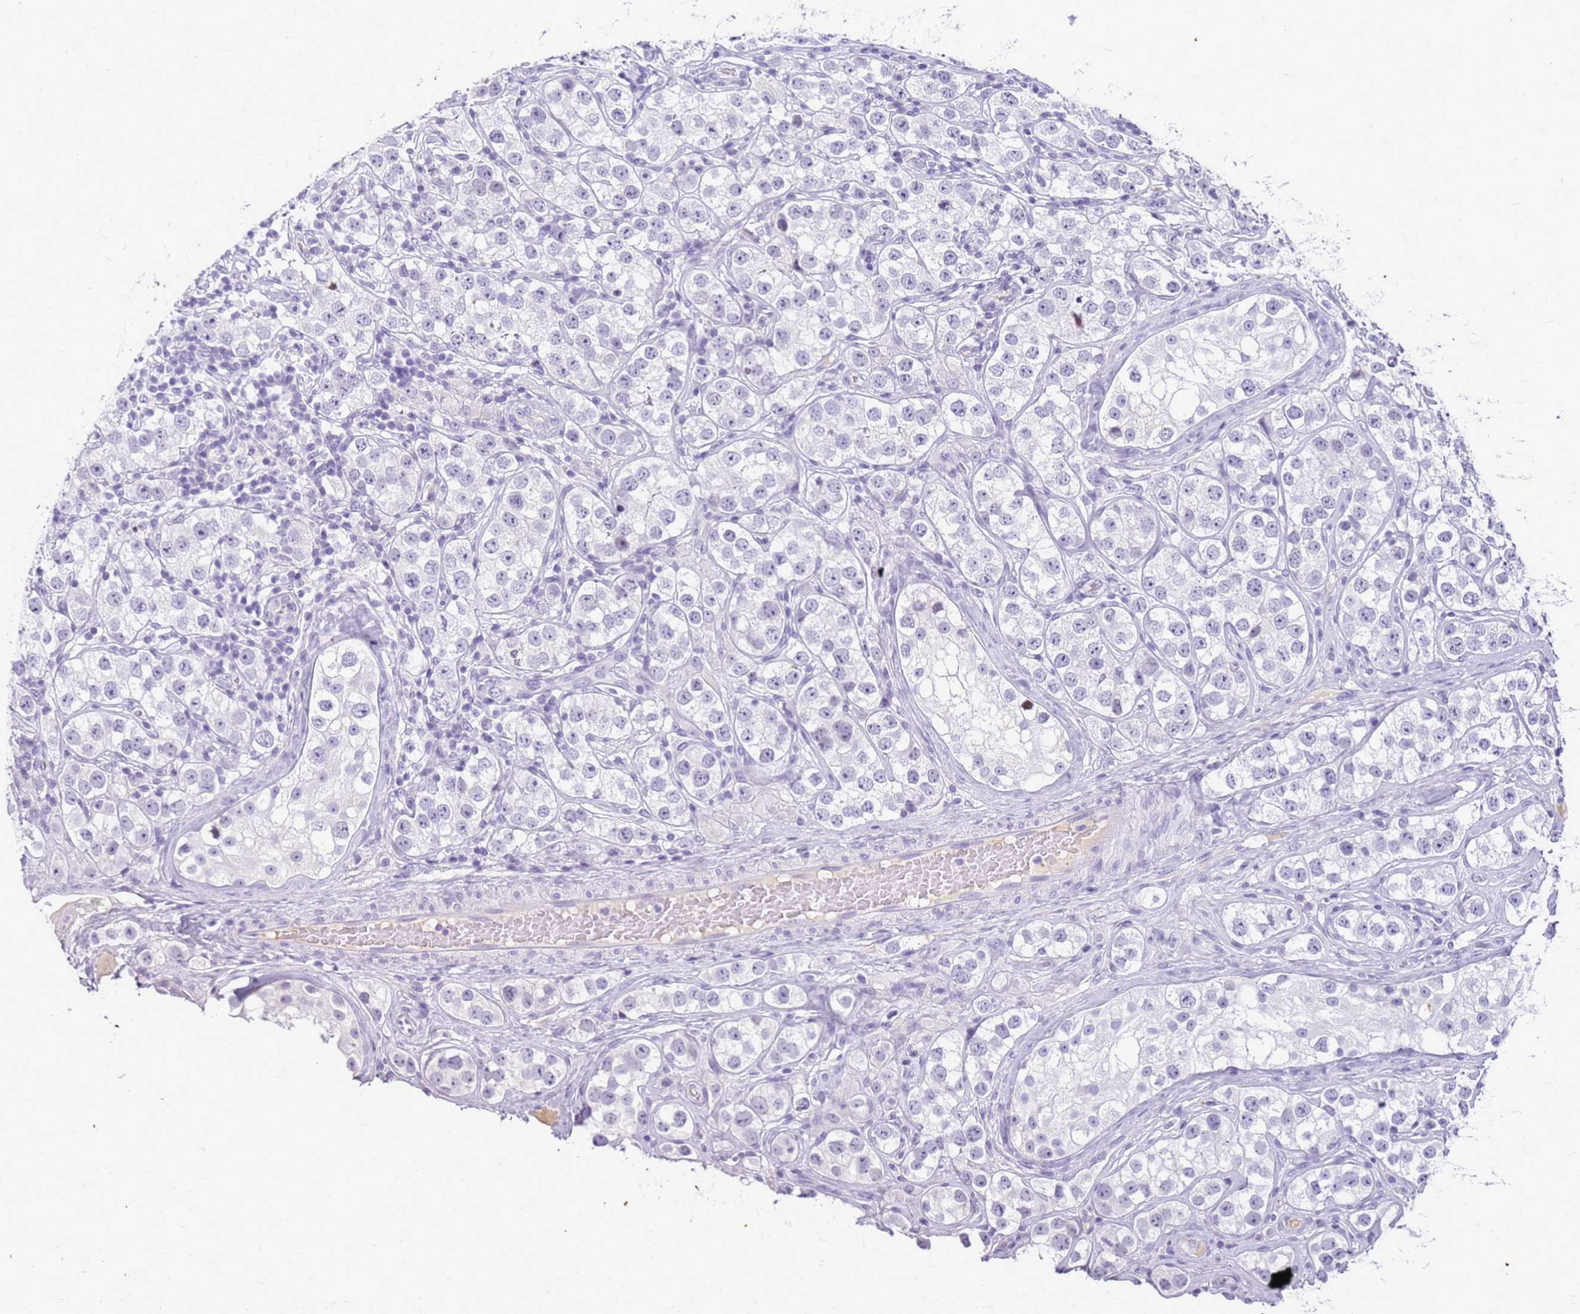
{"staining": {"intensity": "negative", "quantity": "none", "location": "none"}, "tissue": "testis cancer", "cell_type": "Tumor cells", "image_type": "cancer", "snomed": [{"axis": "morphology", "description": "Seminoma, NOS"}, {"axis": "topography", "description": "Testis"}], "caption": "IHC micrograph of seminoma (testis) stained for a protein (brown), which exhibits no staining in tumor cells.", "gene": "CFAP100", "patient": {"sex": "male", "age": 28}}